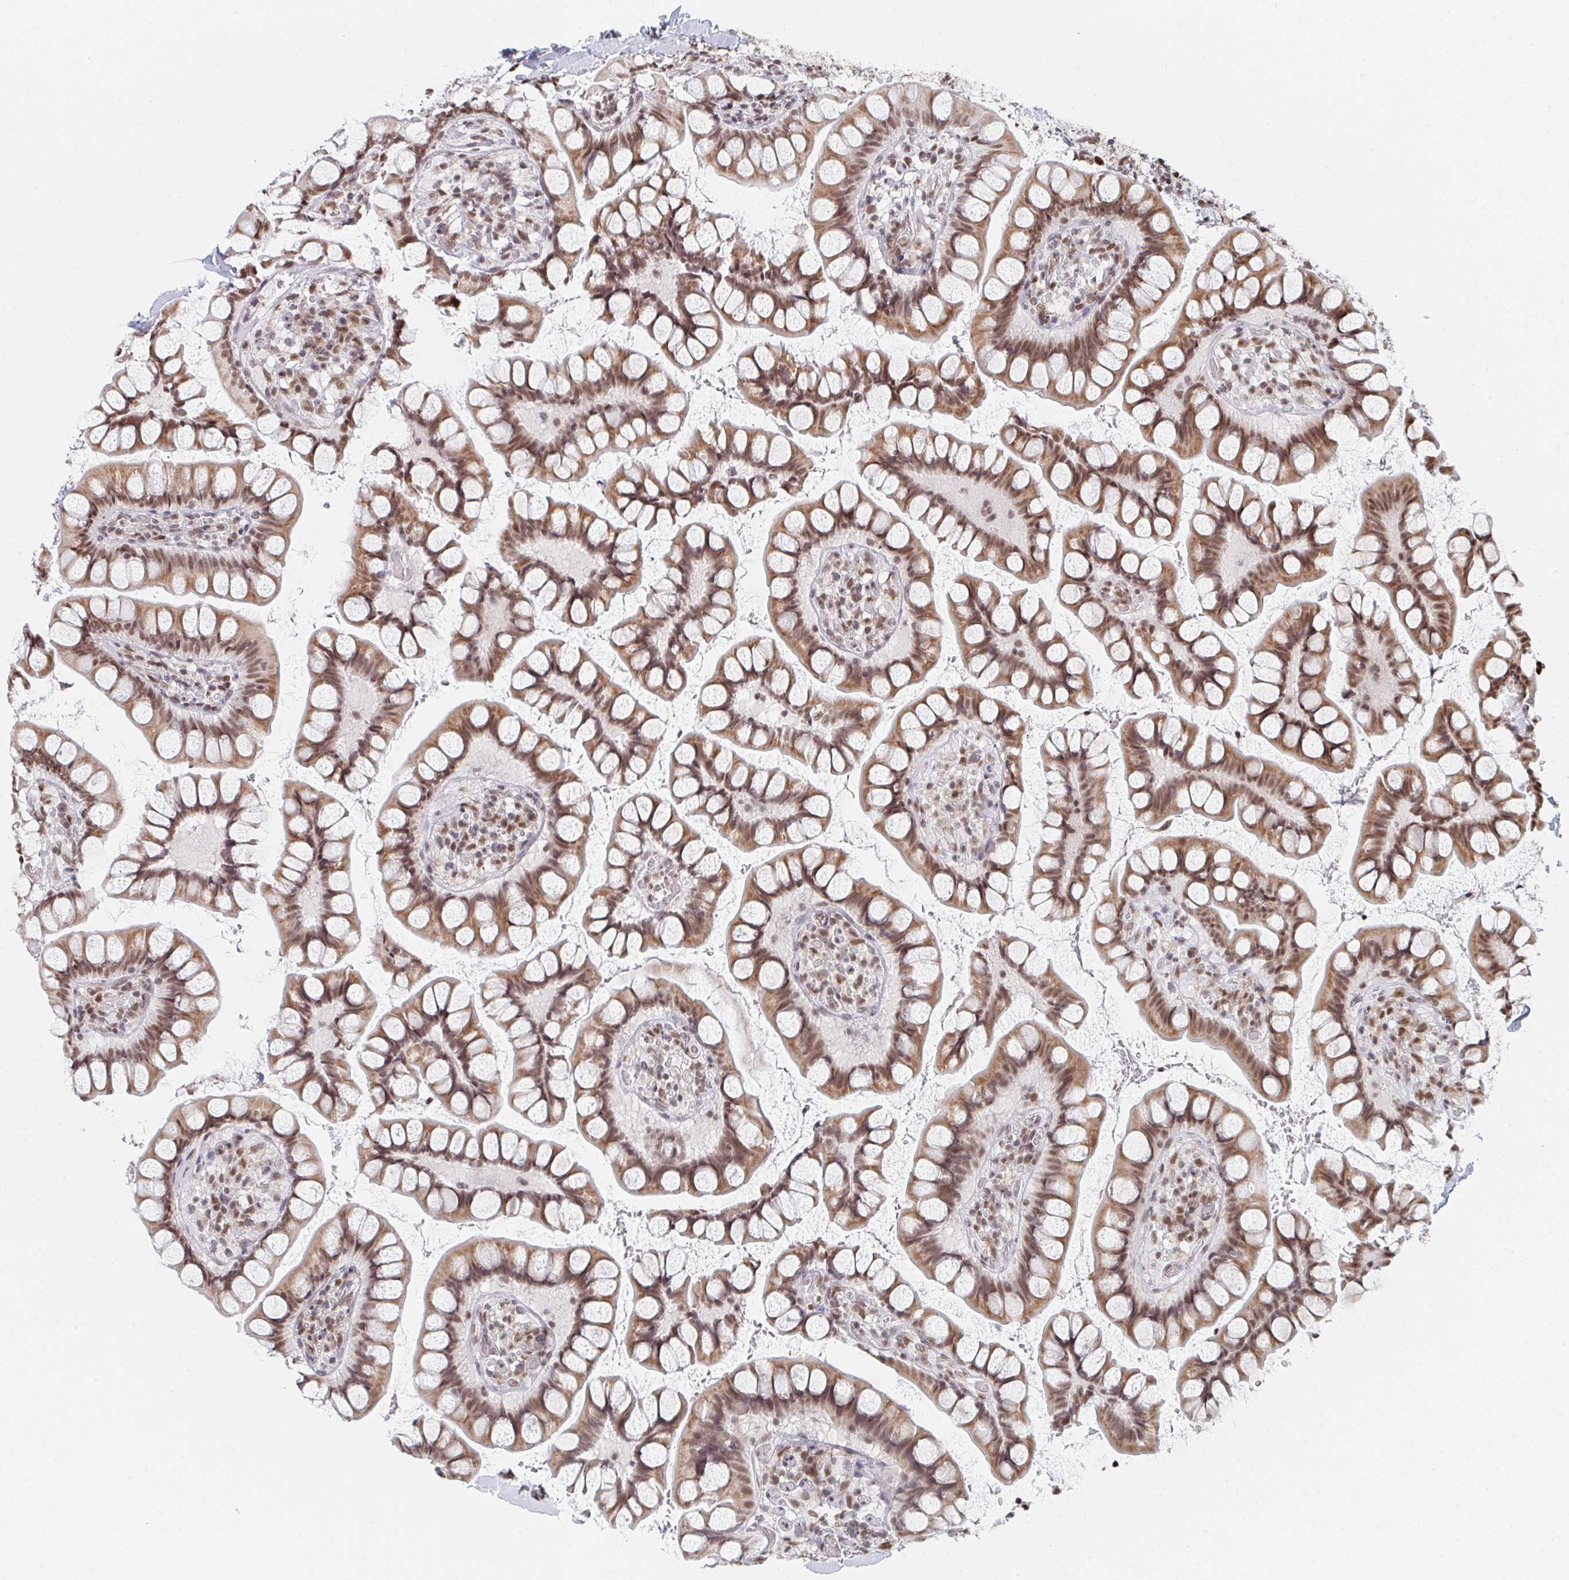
{"staining": {"intensity": "moderate", "quantity": ">75%", "location": "cytoplasmic/membranous,nuclear"}, "tissue": "small intestine", "cell_type": "Glandular cells", "image_type": "normal", "snomed": [{"axis": "morphology", "description": "Normal tissue, NOS"}, {"axis": "topography", "description": "Small intestine"}], "caption": "Immunohistochemical staining of unremarkable human small intestine exhibits moderate cytoplasmic/membranous,nuclear protein staining in approximately >75% of glandular cells.", "gene": "MBNL1", "patient": {"sex": "male", "age": 70}}